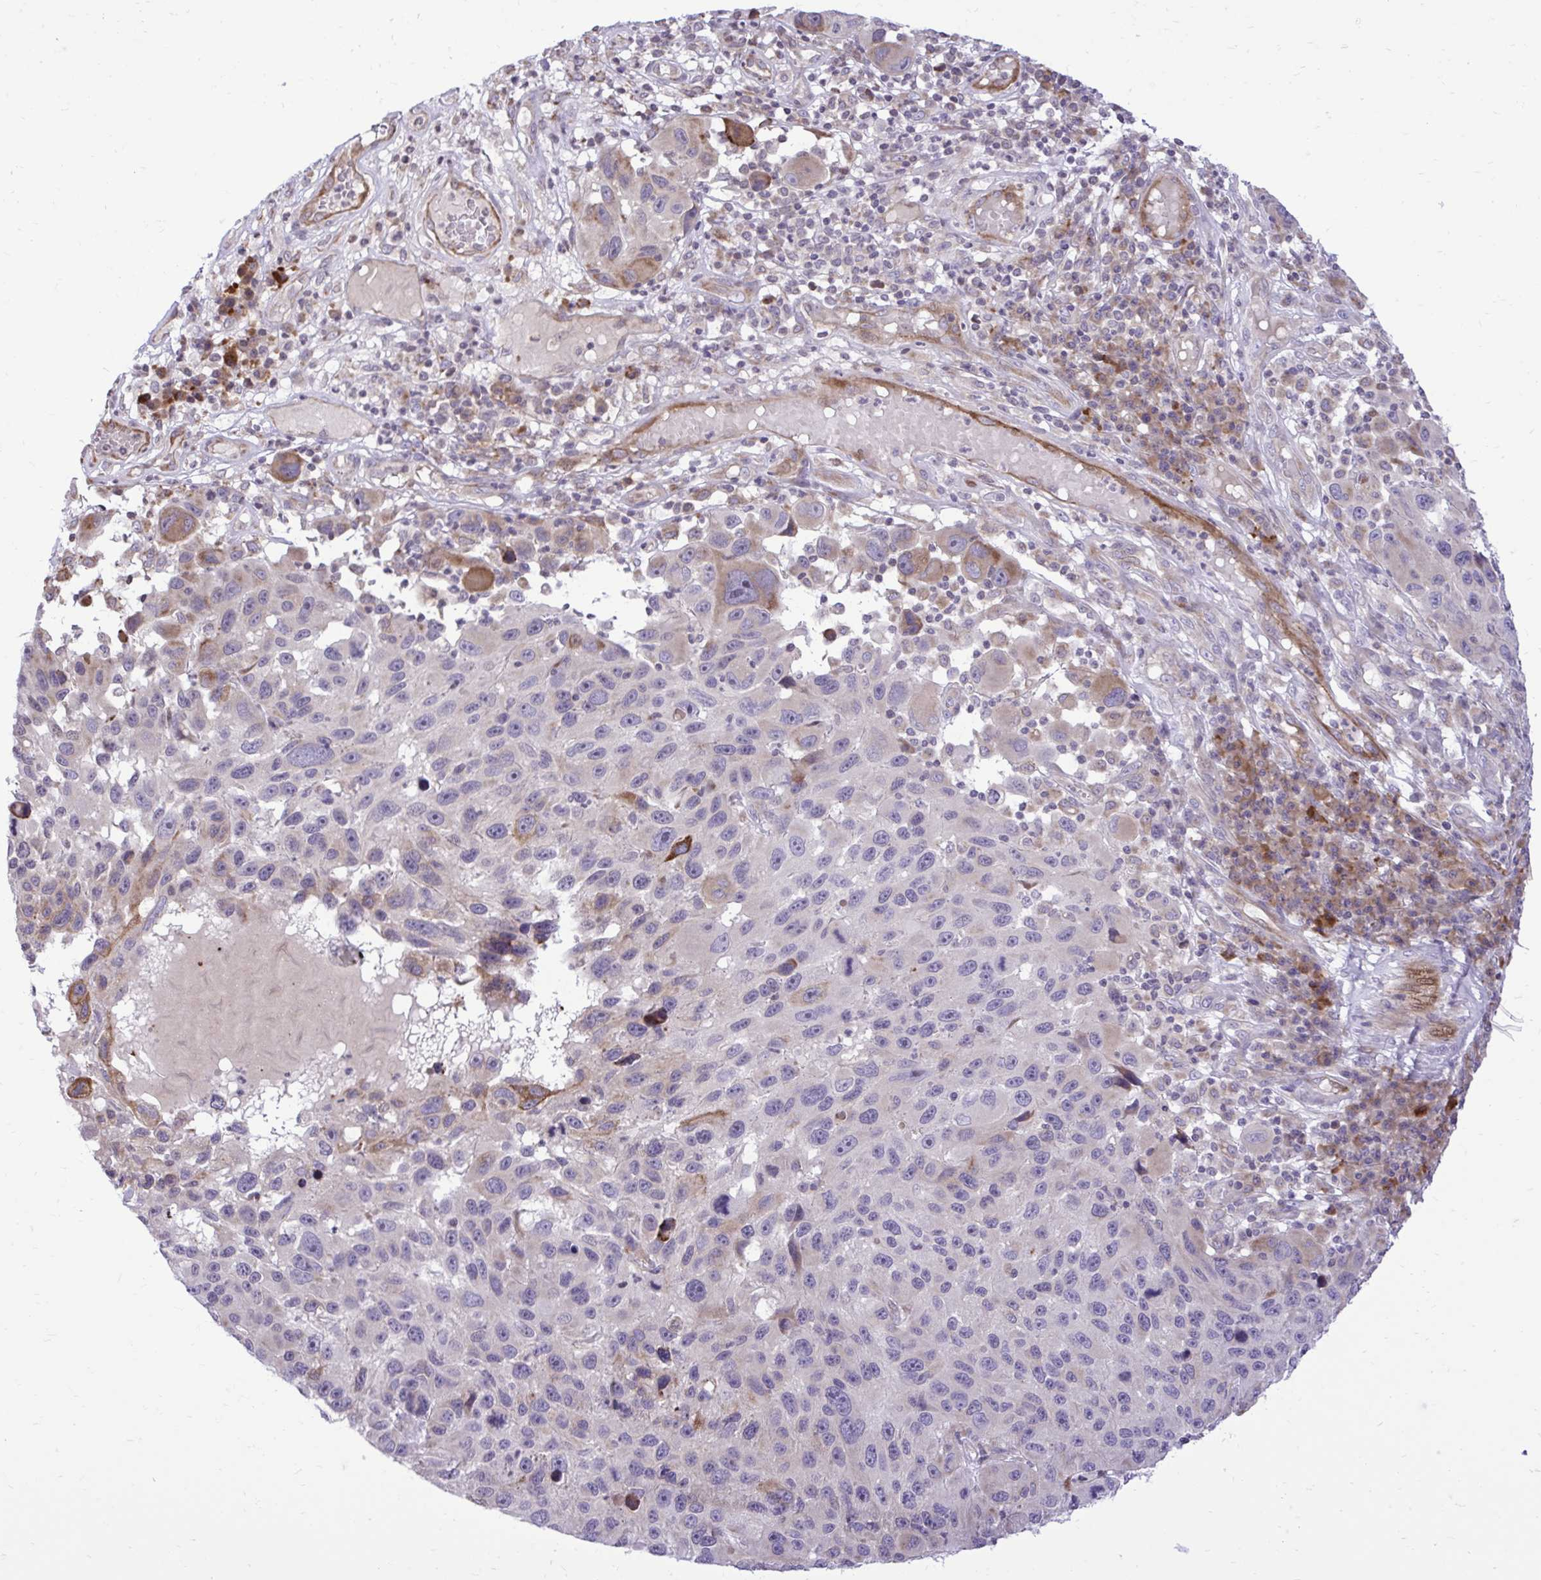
{"staining": {"intensity": "weak", "quantity": "<25%", "location": "cytoplasmic/membranous"}, "tissue": "melanoma", "cell_type": "Tumor cells", "image_type": "cancer", "snomed": [{"axis": "morphology", "description": "Malignant melanoma, NOS"}, {"axis": "topography", "description": "Skin"}], "caption": "High power microscopy micrograph of an IHC image of malignant melanoma, revealing no significant positivity in tumor cells.", "gene": "METTL9", "patient": {"sex": "male", "age": 53}}